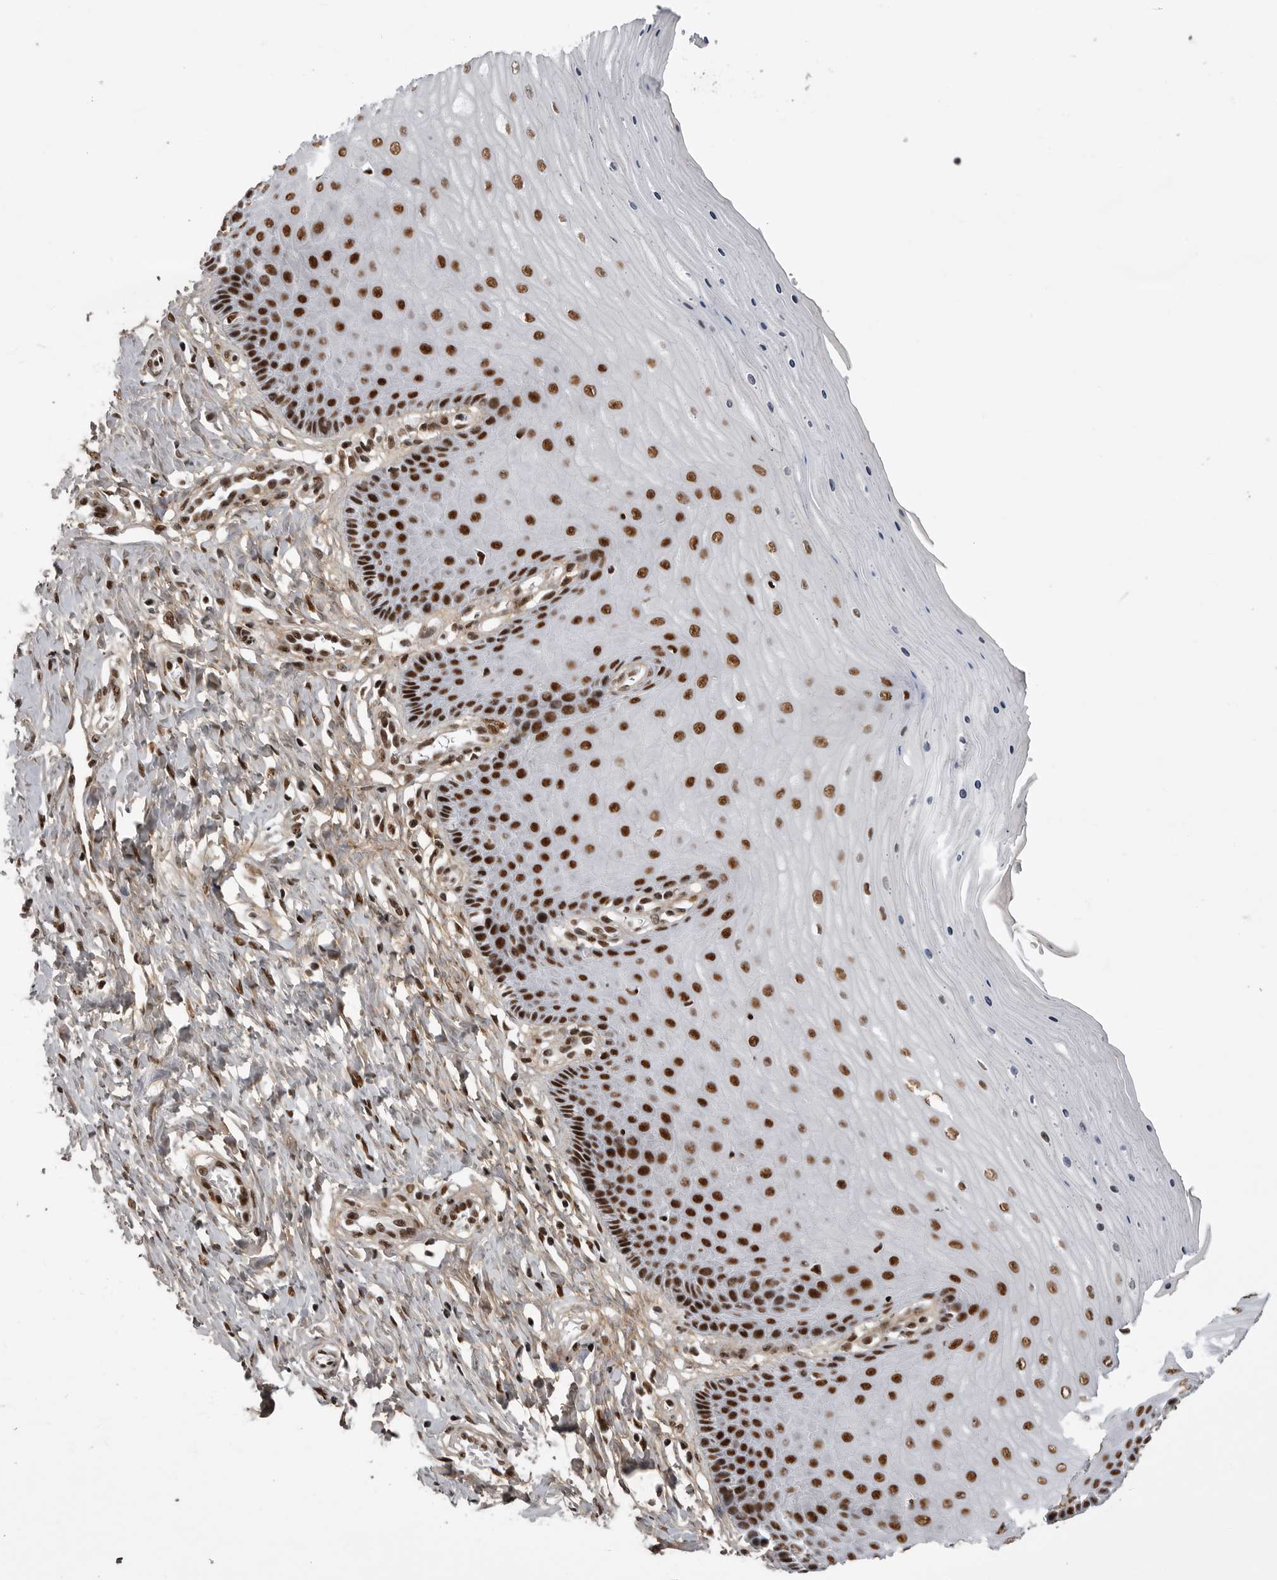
{"staining": {"intensity": "strong", "quantity": ">75%", "location": "nuclear"}, "tissue": "cervix", "cell_type": "Glandular cells", "image_type": "normal", "snomed": [{"axis": "morphology", "description": "Normal tissue, NOS"}, {"axis": "topography", "description": "Cervix"}], "caption": "DAB immunohistochemical staining of normal cervix displays strong nuclear protein positivity in approximately >75% of glandular cells. The protein is shown in brown color, while the nuclei are stained blue.", "gene": "PPP1R8", "patient": {"sex": "female", "age": 55}}